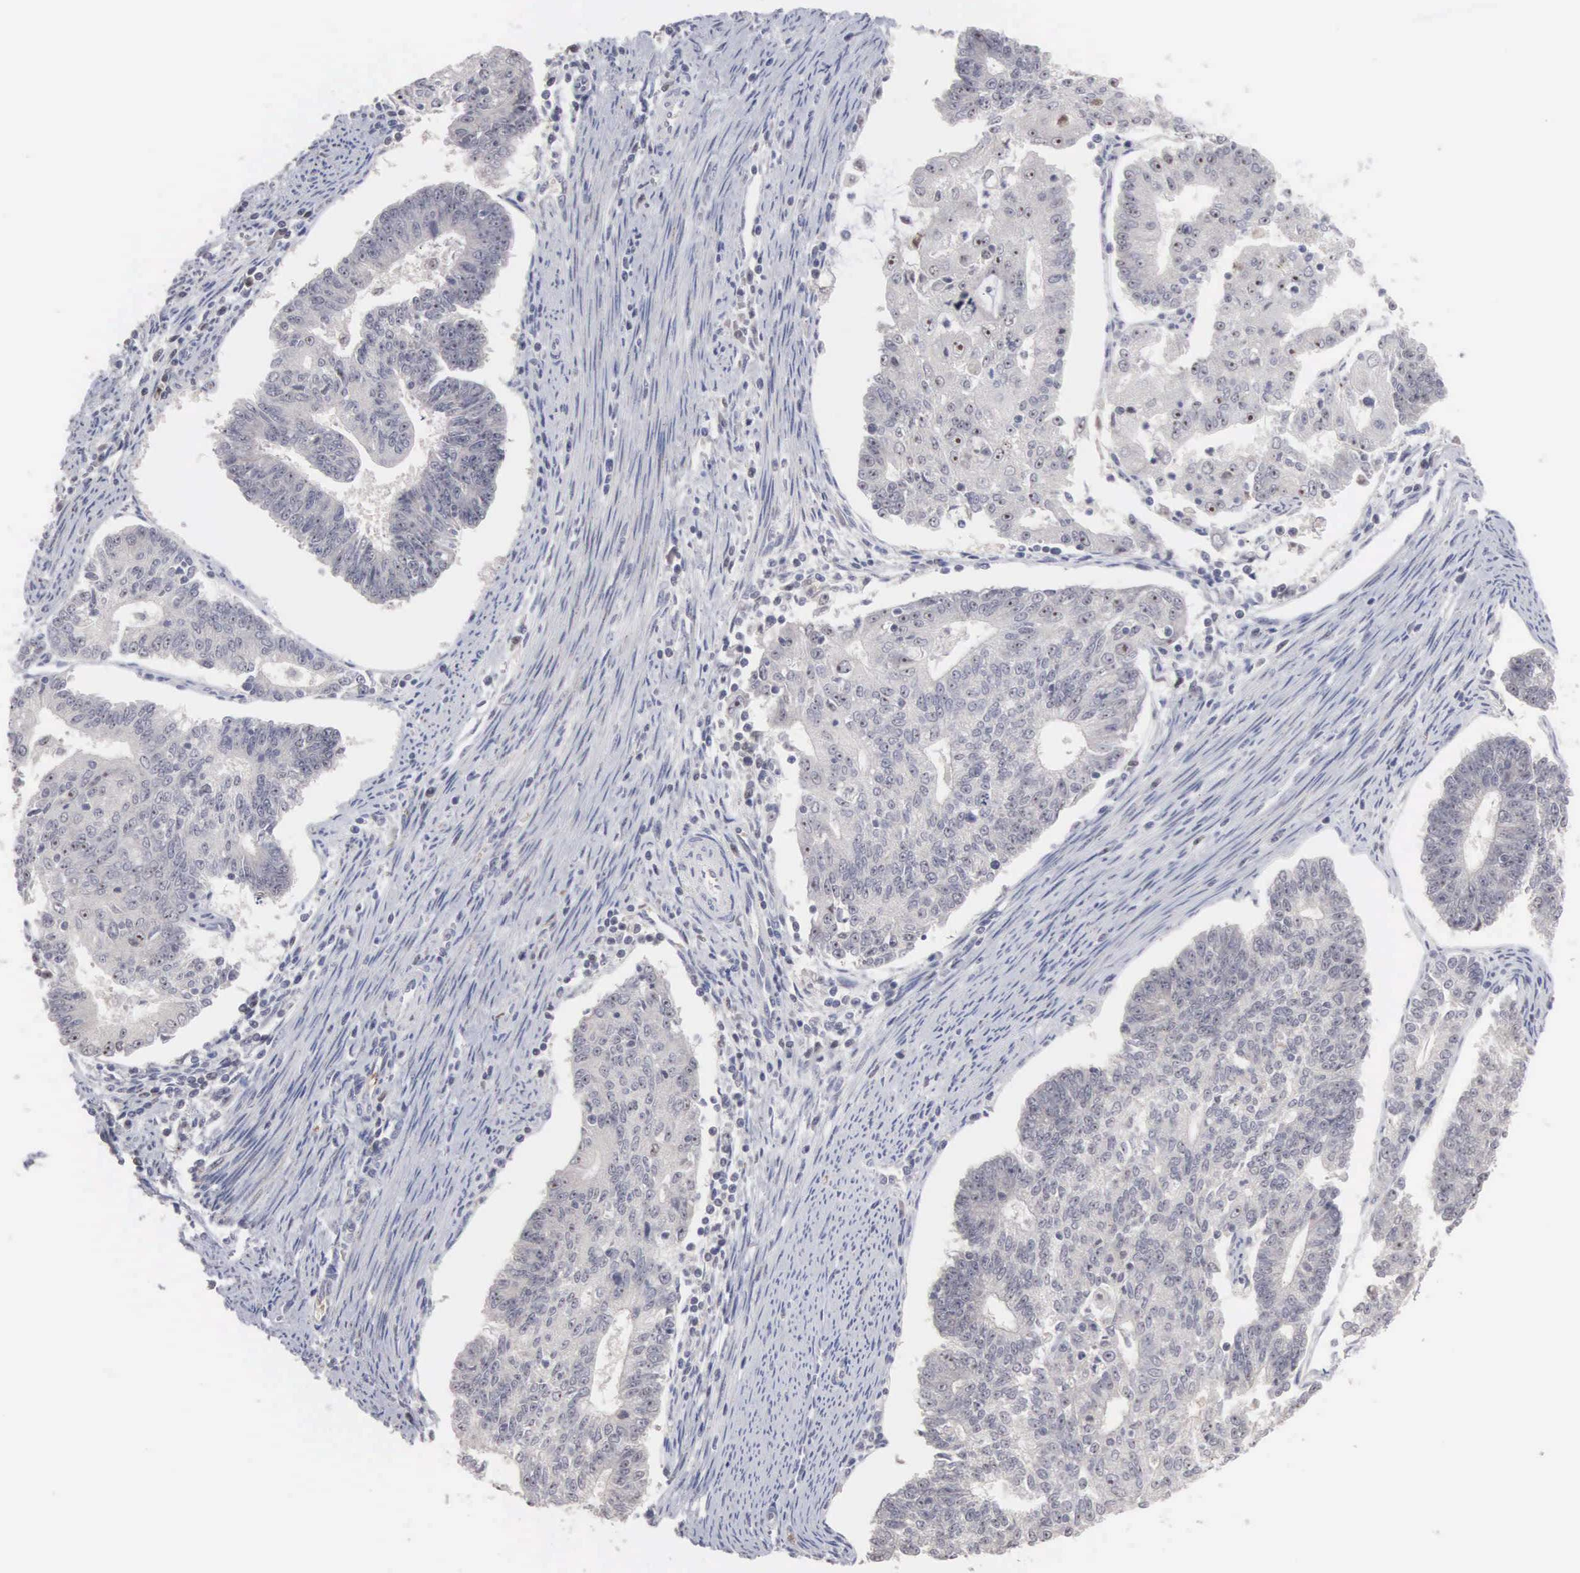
{"staining": {"intensity": "negative", "quantity": "none", "location": "none"}, "tissue": "endometrial cancer", "cell_type": "Tumor cells", "image_type": "cancer", "snomed": [{"axis": "morphology", "description": "Adenocarcinoma, NOS"}, {"axis": "topography", "description": "Endometrium"}], "caption": "A photomicrograph of adenocarcinoma (endometrial) stained for a protein displays no brown staining in tumor cells. (DAB (3,3'-diaminobenzidine) IHC visualized using brightfield microscopy, high magnification).", "gene": "ACOT4", "patient": {"sex": "female", "age": 56}}